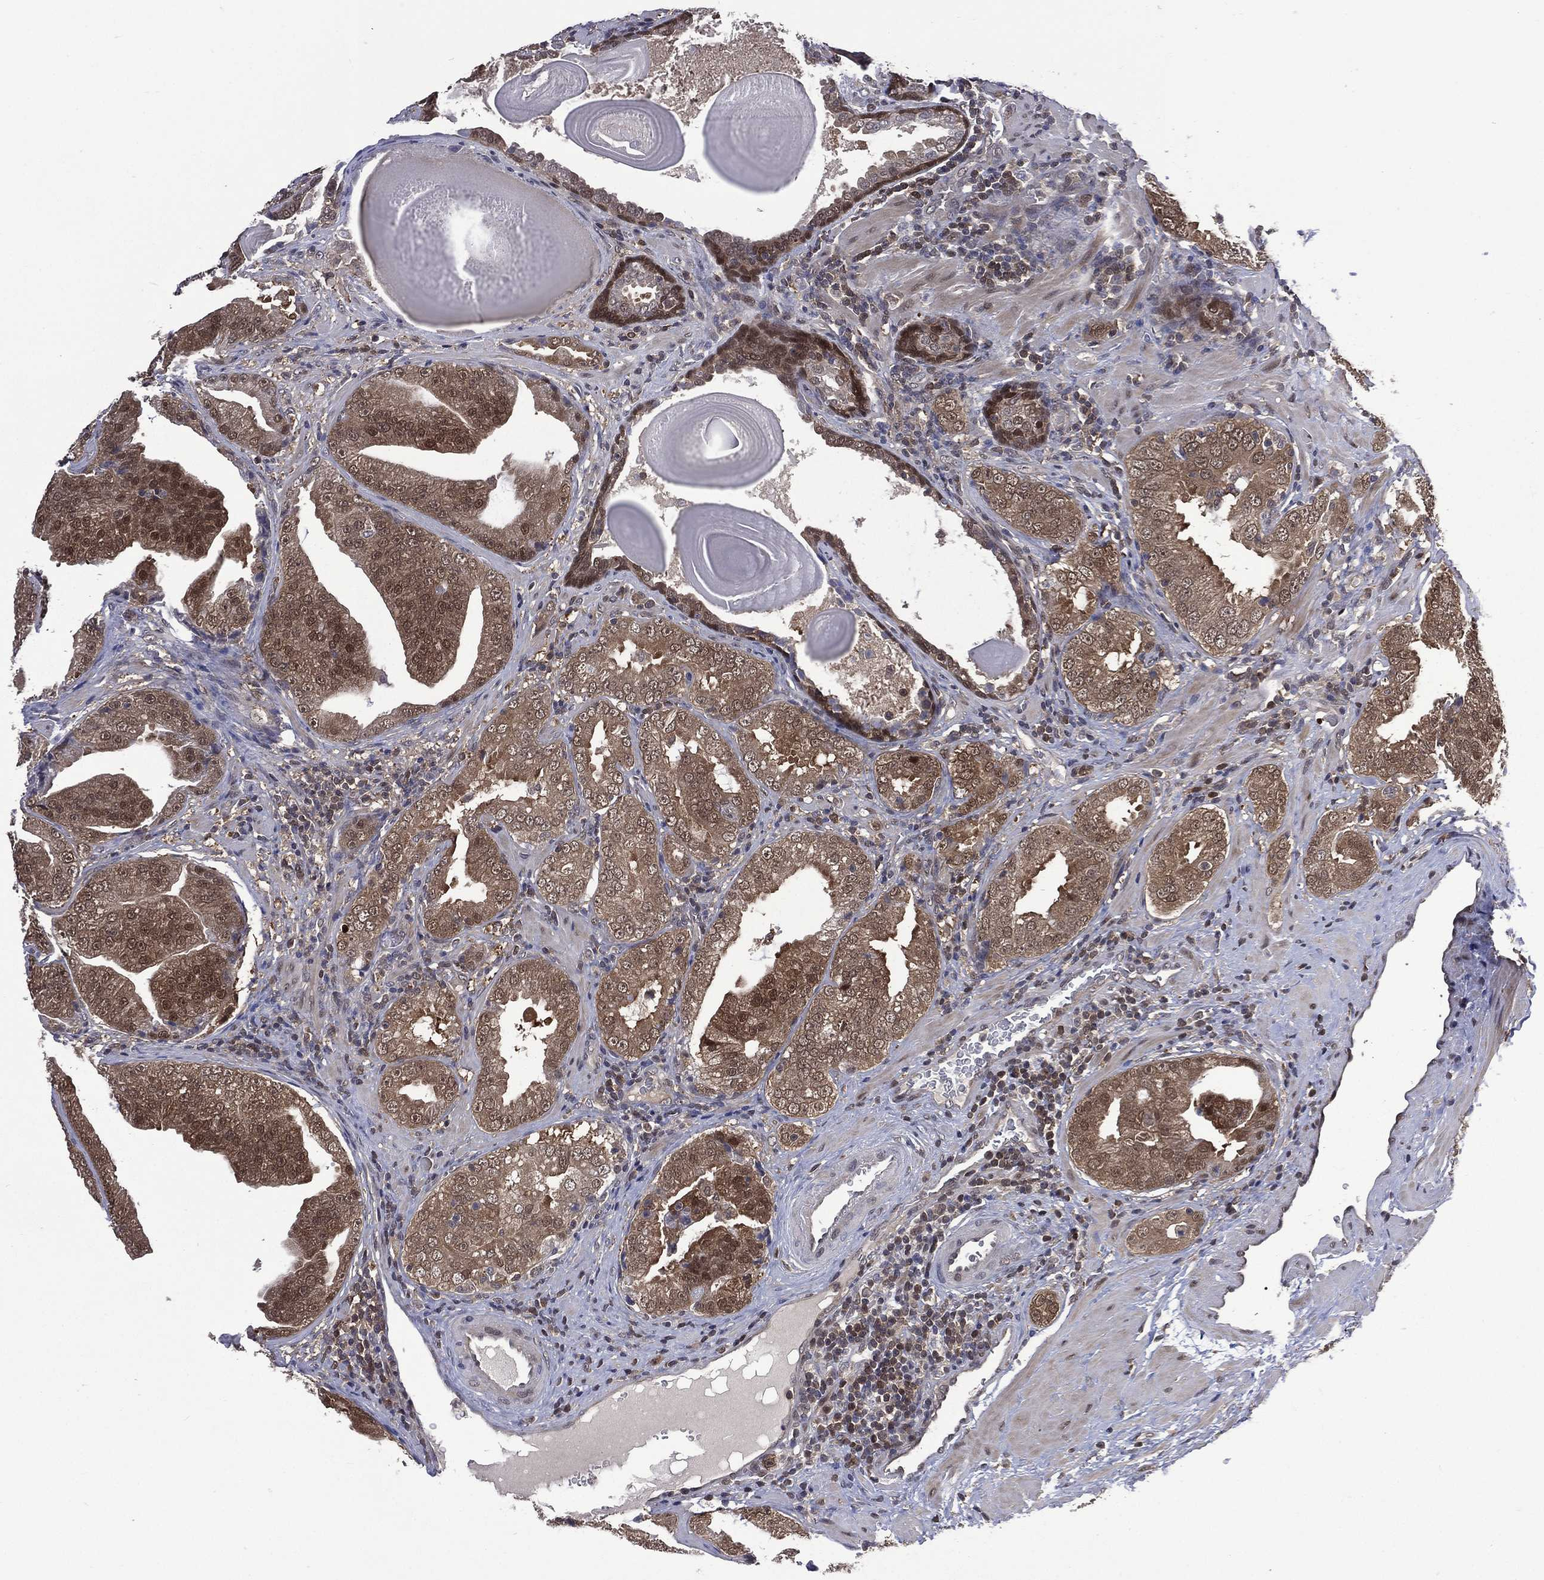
{"staining": {"intensity": "moderate", "quantity": "25%-75%", "location": "cytoplasmic/membranous,nuclear"}, "tissue": "prostate cancer", "cell_type": "Tumor cells", "image_type": "cancer", "snomed": [{"axis": "morphology", "description": "Adenocarcinoma, Low grade"}, {"axis": "topography", "description": "Prostate"}], "caption": "Human prostate cancer (low-grade adenocarcinoma) stained with a protein marker demonstrates moderate staining in tumor cells.", "gene": "MTAP", "patient": {"sex": "male", "age": 62}}